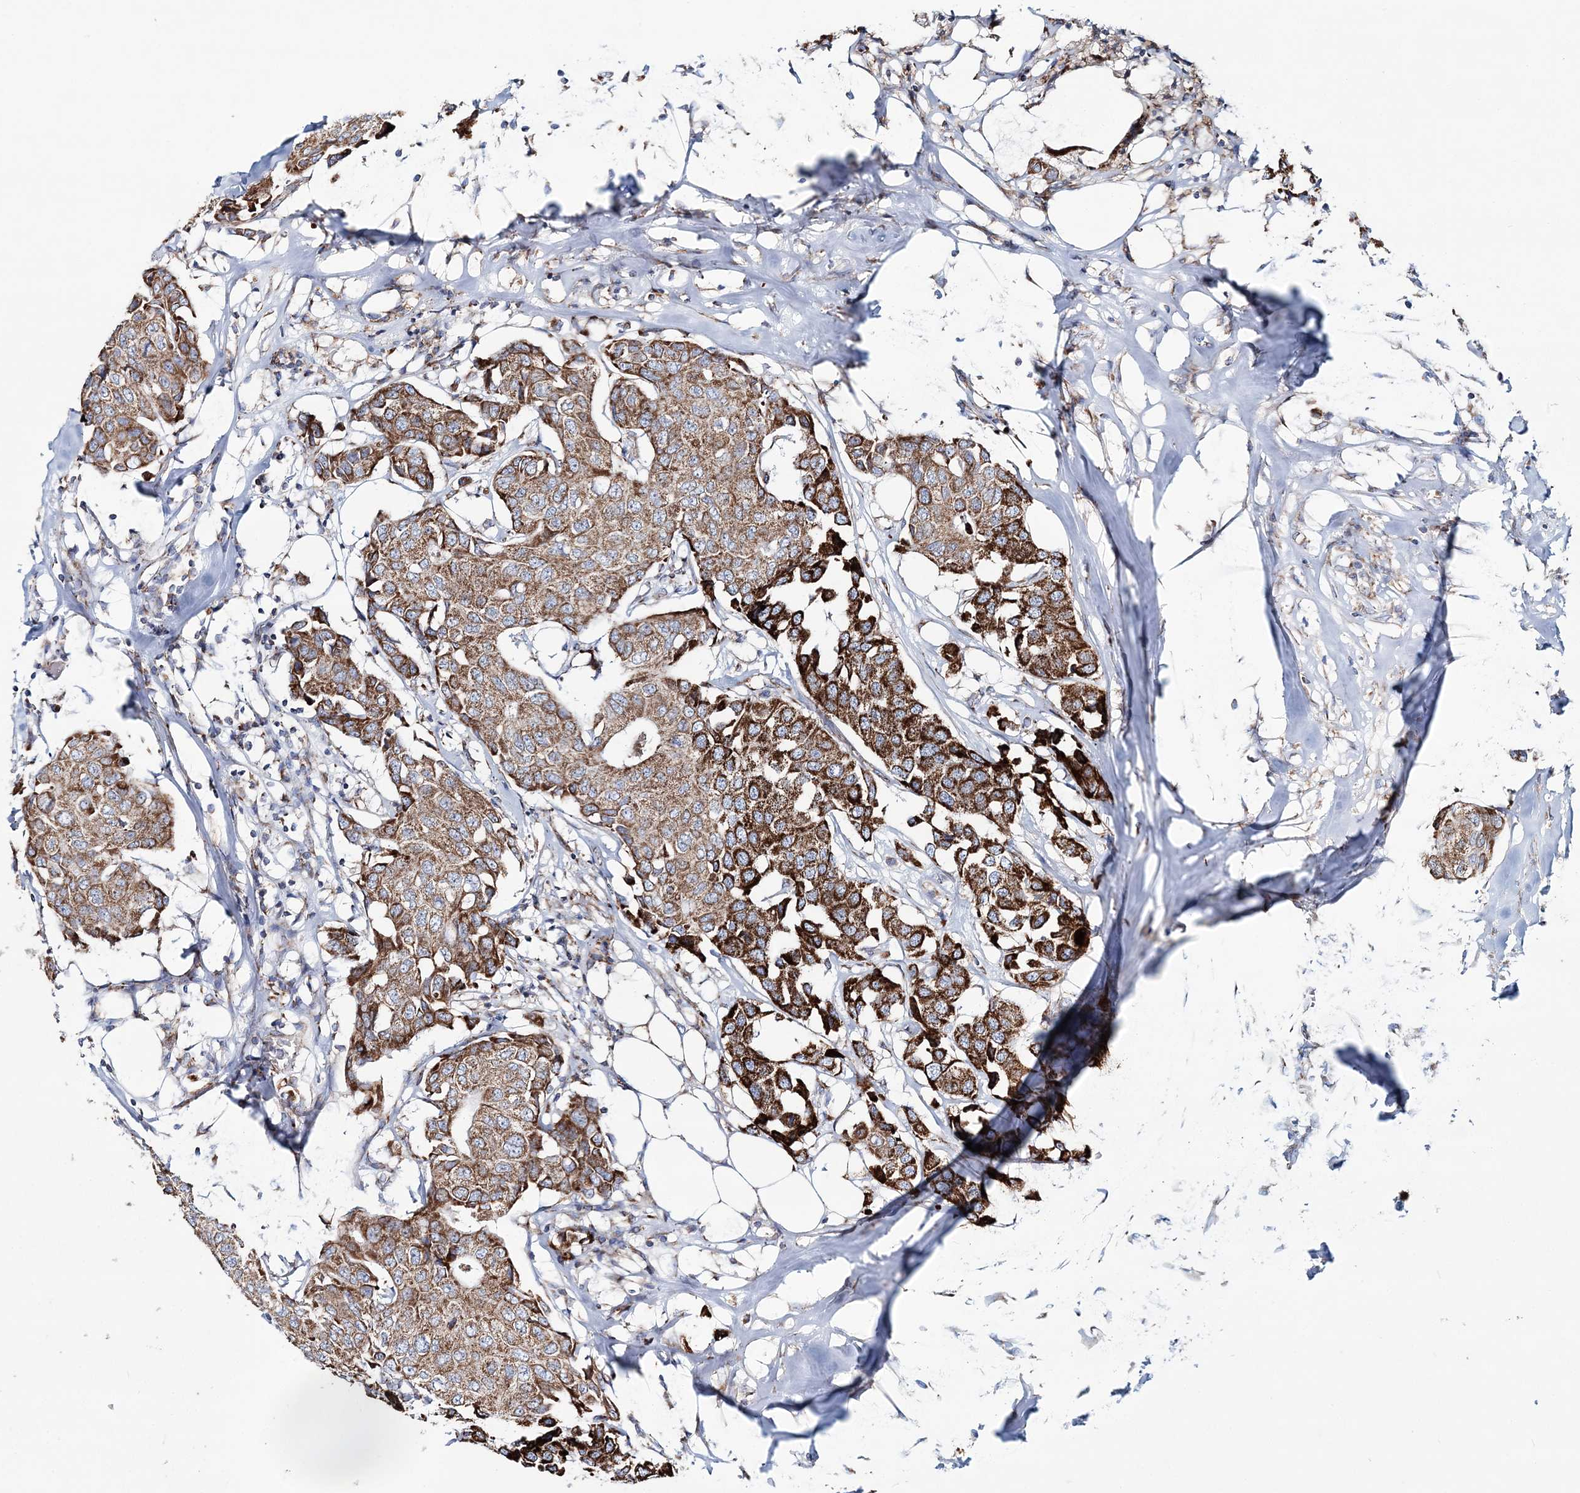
{"staining": {"intensity": "strong", "quantity": ">75%", "location": "cytoplasmic/membranous"}, "tissue": "breast cancer", "cell_type": "Tumor cells", "image_type": "cancer", "snomed": [{"axis": "morphology", "description": "Duct carcinoma"}, {"axis": "topography", "description": "Breast"}], "caption": "Immunohistochemical staining of human breast infiltrating ductal carcinoma exhibits high levels of strong cytoplasmic/membranous expression in about >75% of tumor cells.", "gene": "ARHGAP6", "patient": {"sex": "female", "age": 80}}